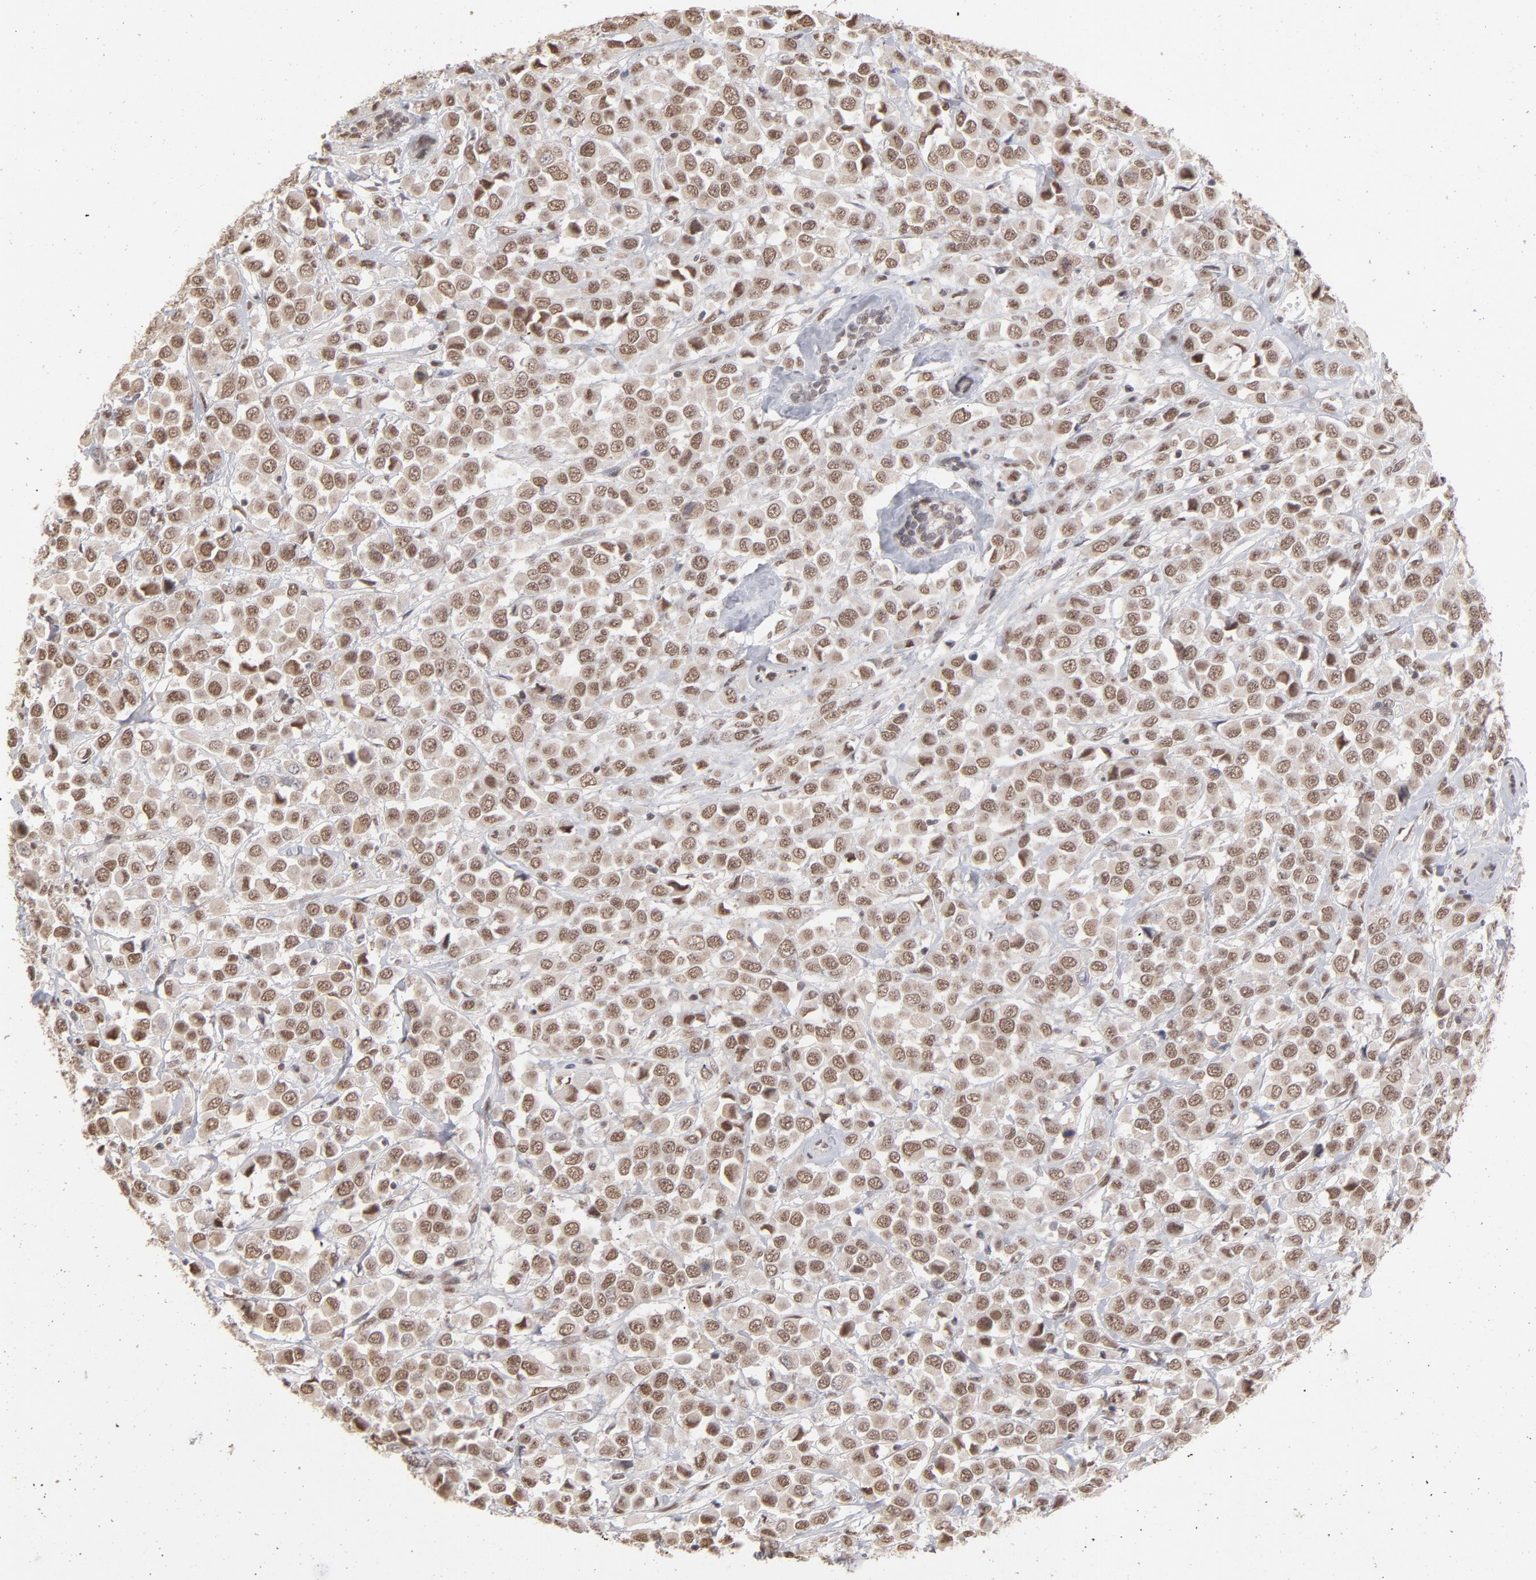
{"staining": {"intensity": "strong", "quantity": ">75%", "location": "cytoplasmic/membranous,nuclear"}, "tissue": "breast cancer", "cell_type": "Tumor cells", "image_type": "cancer", "snomed": [{"axis": "morphology", "description": "Duct carcinoma"}, {"axis": "topography", "description": "Breast"}], "caption": "This micrograph exhibits immunohistochemistry staining of invasive ductal carcinoma (breast), with high strong cytoplasmic/membranous and nuclear staining in about >75% of tumor cells.", "gene": "ZNF3", "patient": {"sex": "female", "age": 61}}